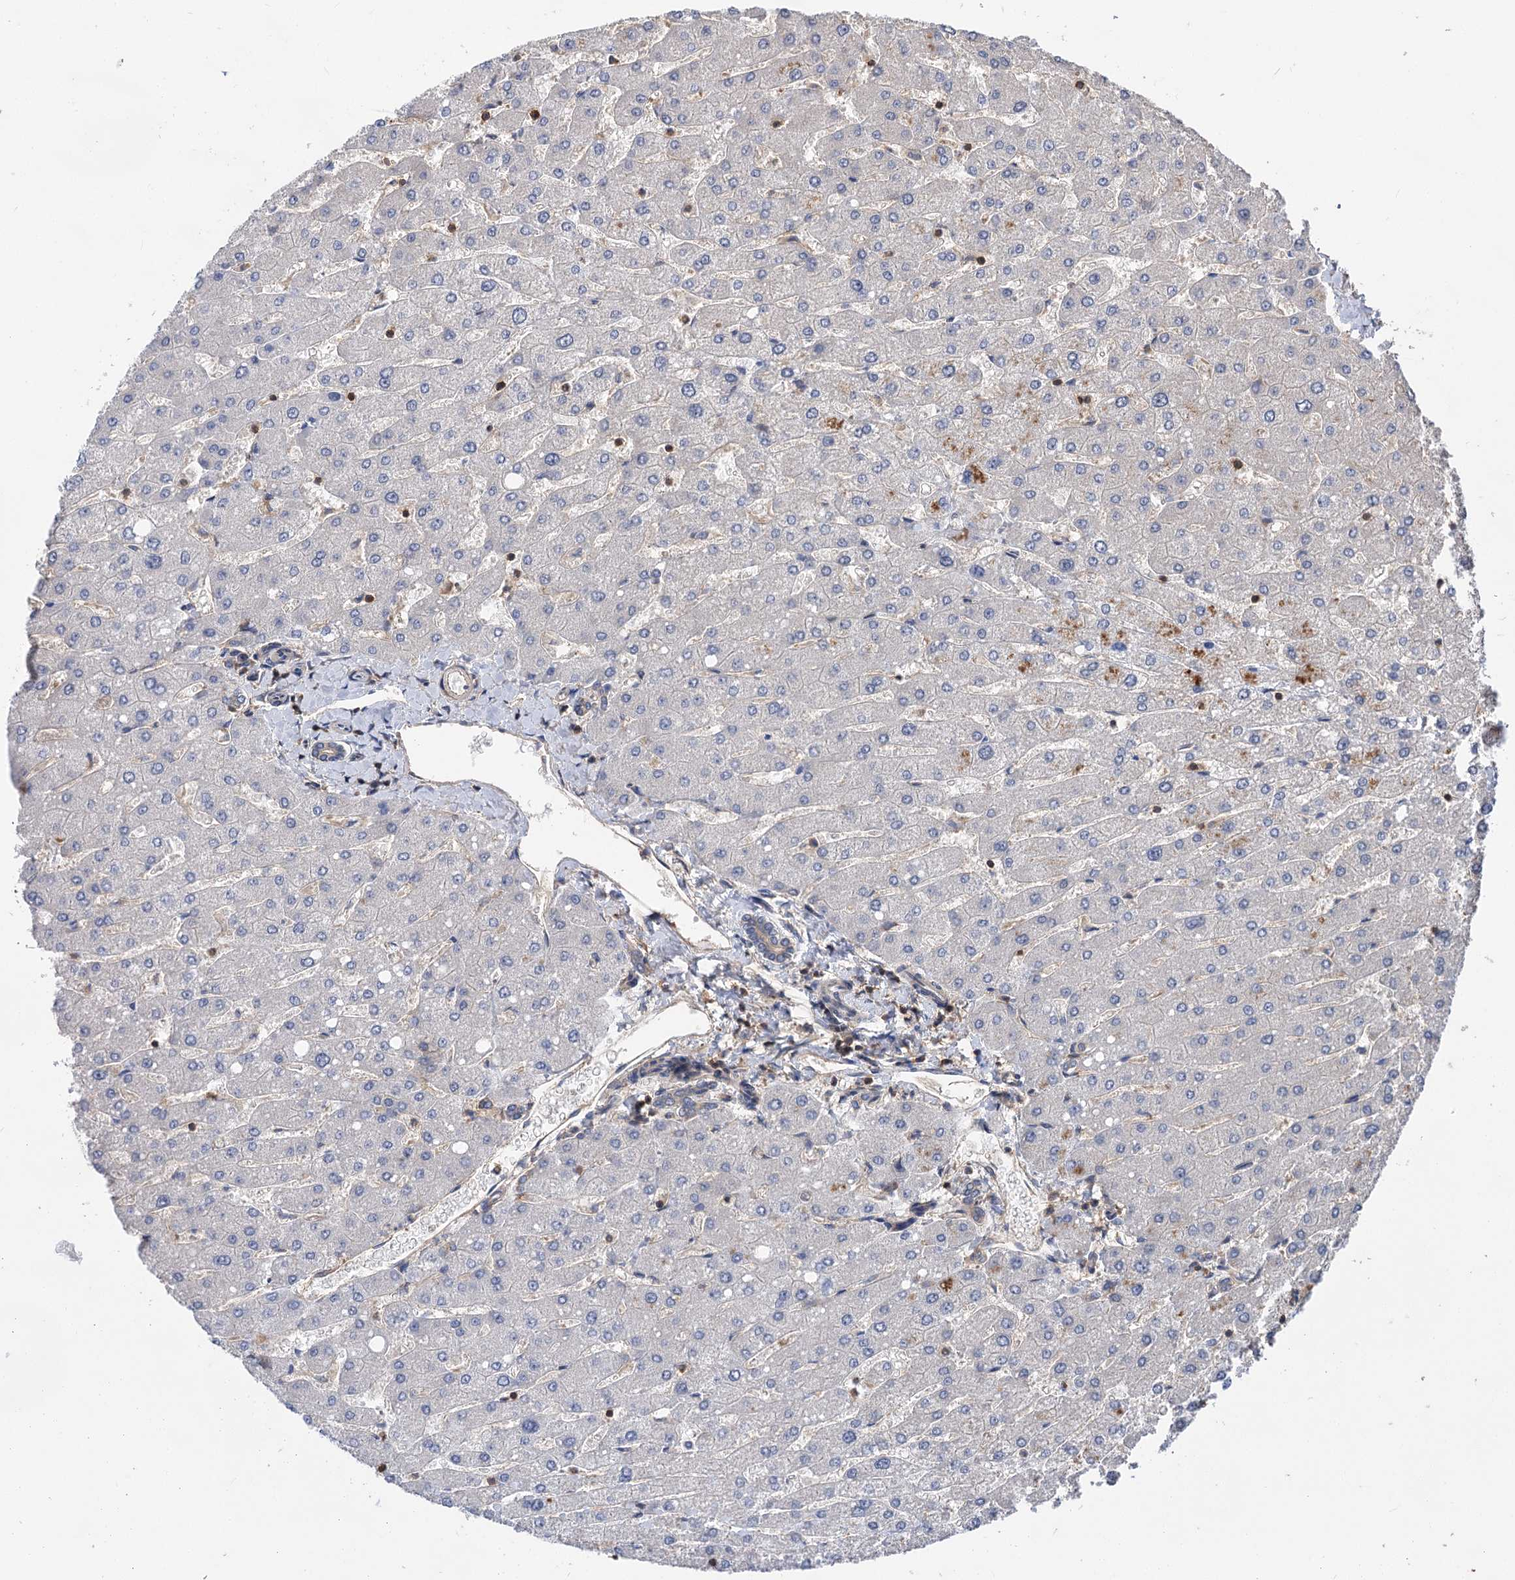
{"staining": {"intensity": "negative", "quantity": "none", "location": "none"}, "tissue": "liver", "cell_type": "Cholangiocytes", "image_type": "normal", "snomed": [{"axis": "morphology", "description": "Normal tissue, NOS"}, {"axis": "topography", "description": "Liver"}], "caption": "An immunohistochemistry (IHC) micrograph of unremarkable liver is shown. There is no staining in cholangiocytes of liver.", "gene": "PACS1", "patient": {"sex": "male", "age": 55}}